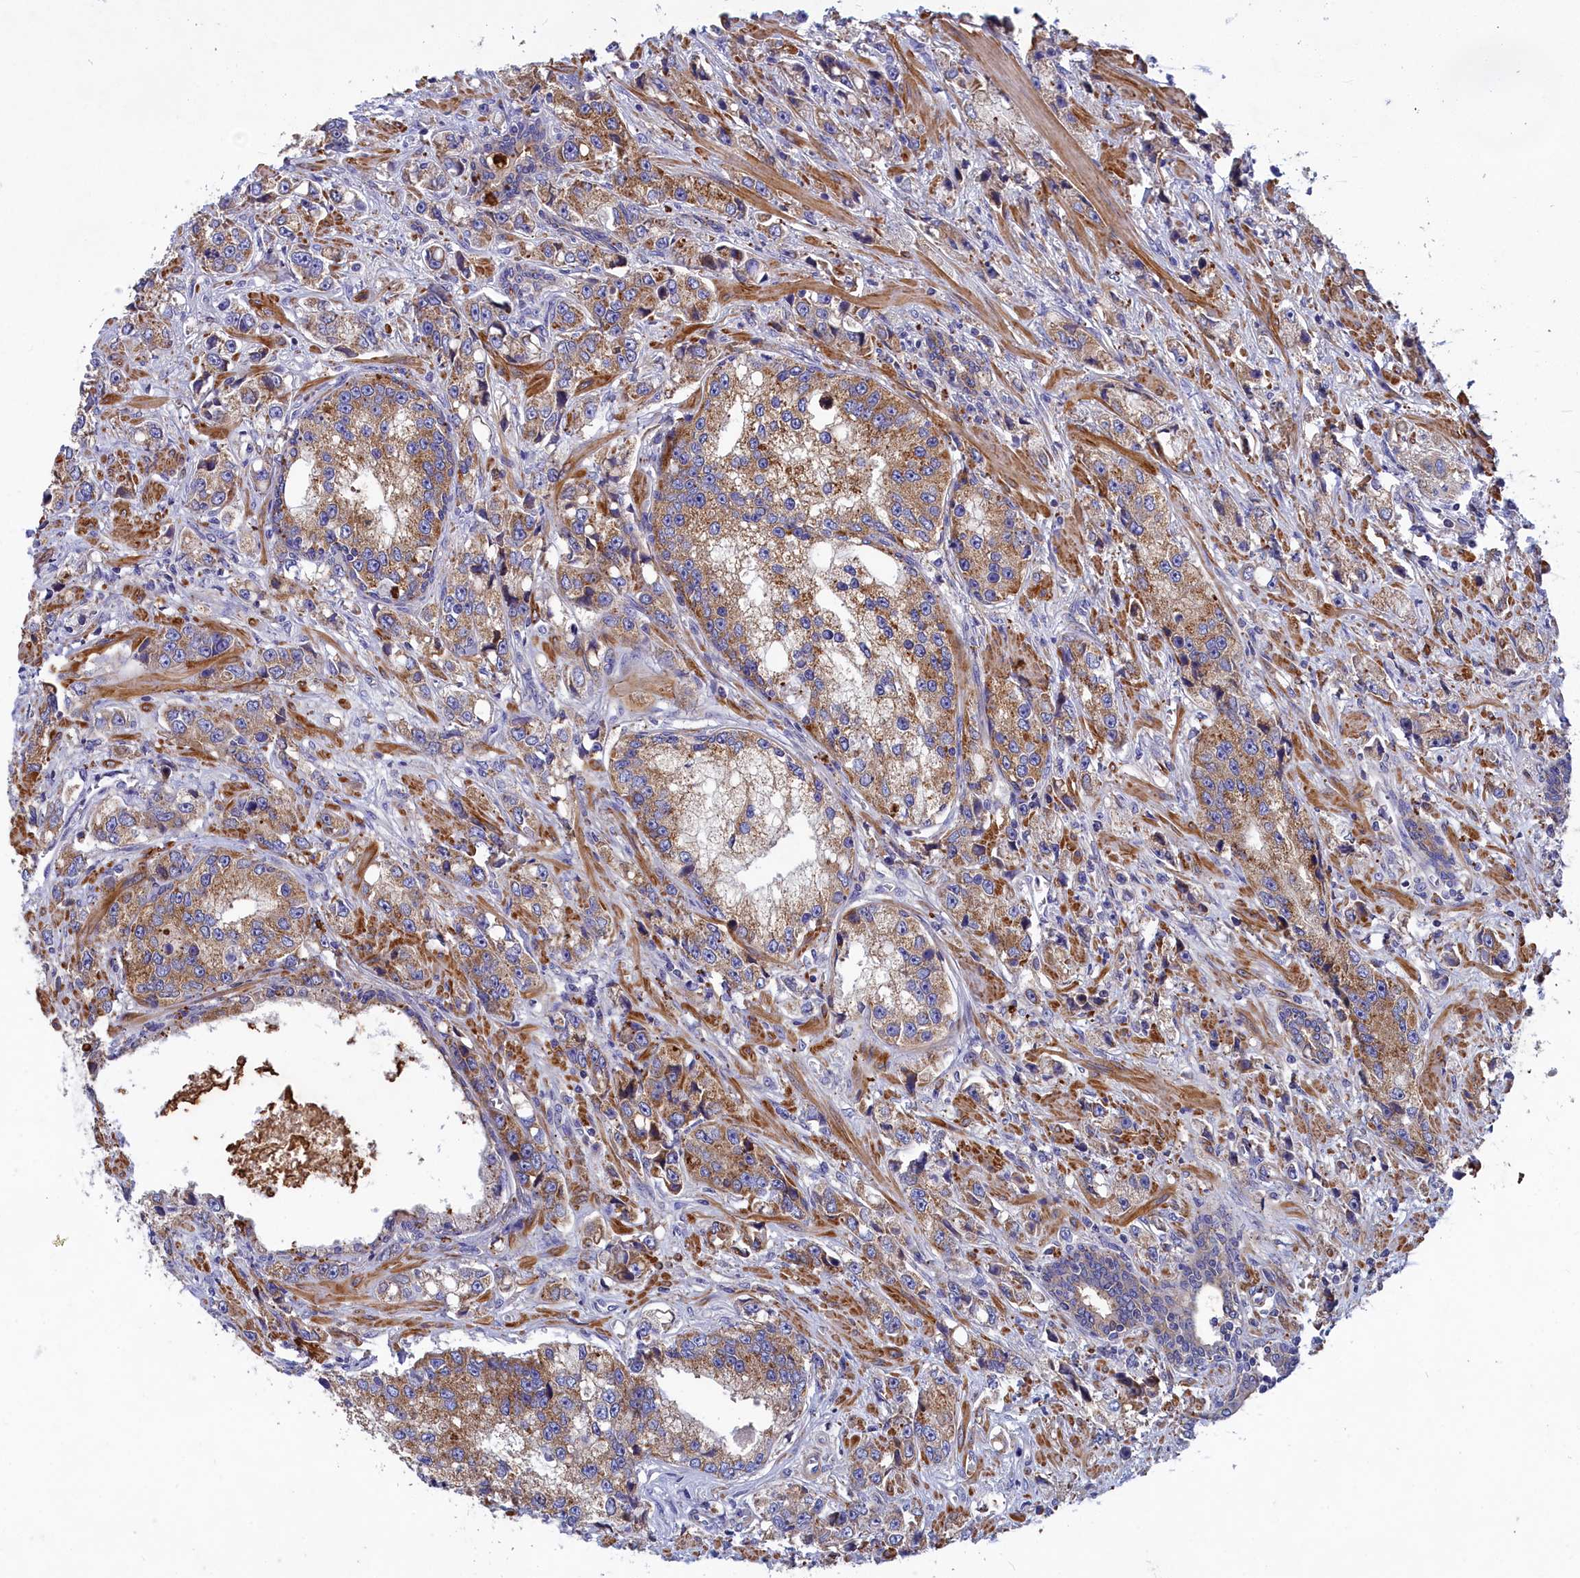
{"staining": {"intensity": "moderate", "quantity": ">75%", "location": "cytoplasmic/membranous"}, "tissue": "prostate cancer", "cell_type": "Tumor cells", "image_type": "cancer", "snomed": [{"axis": "morphology", "description": "Adenocarcinoma, High grade"}, {"axis": "topography", "description": "Prostate"}], "caption": "Prostate cancer (adenocarcinoma (high-grade)) stained for a protein reveals moderate cytoplasmic/membranous positivity in tumor cells.", "gene": "SCAMP4", "patient": {"sex": "male", "age": 74}}